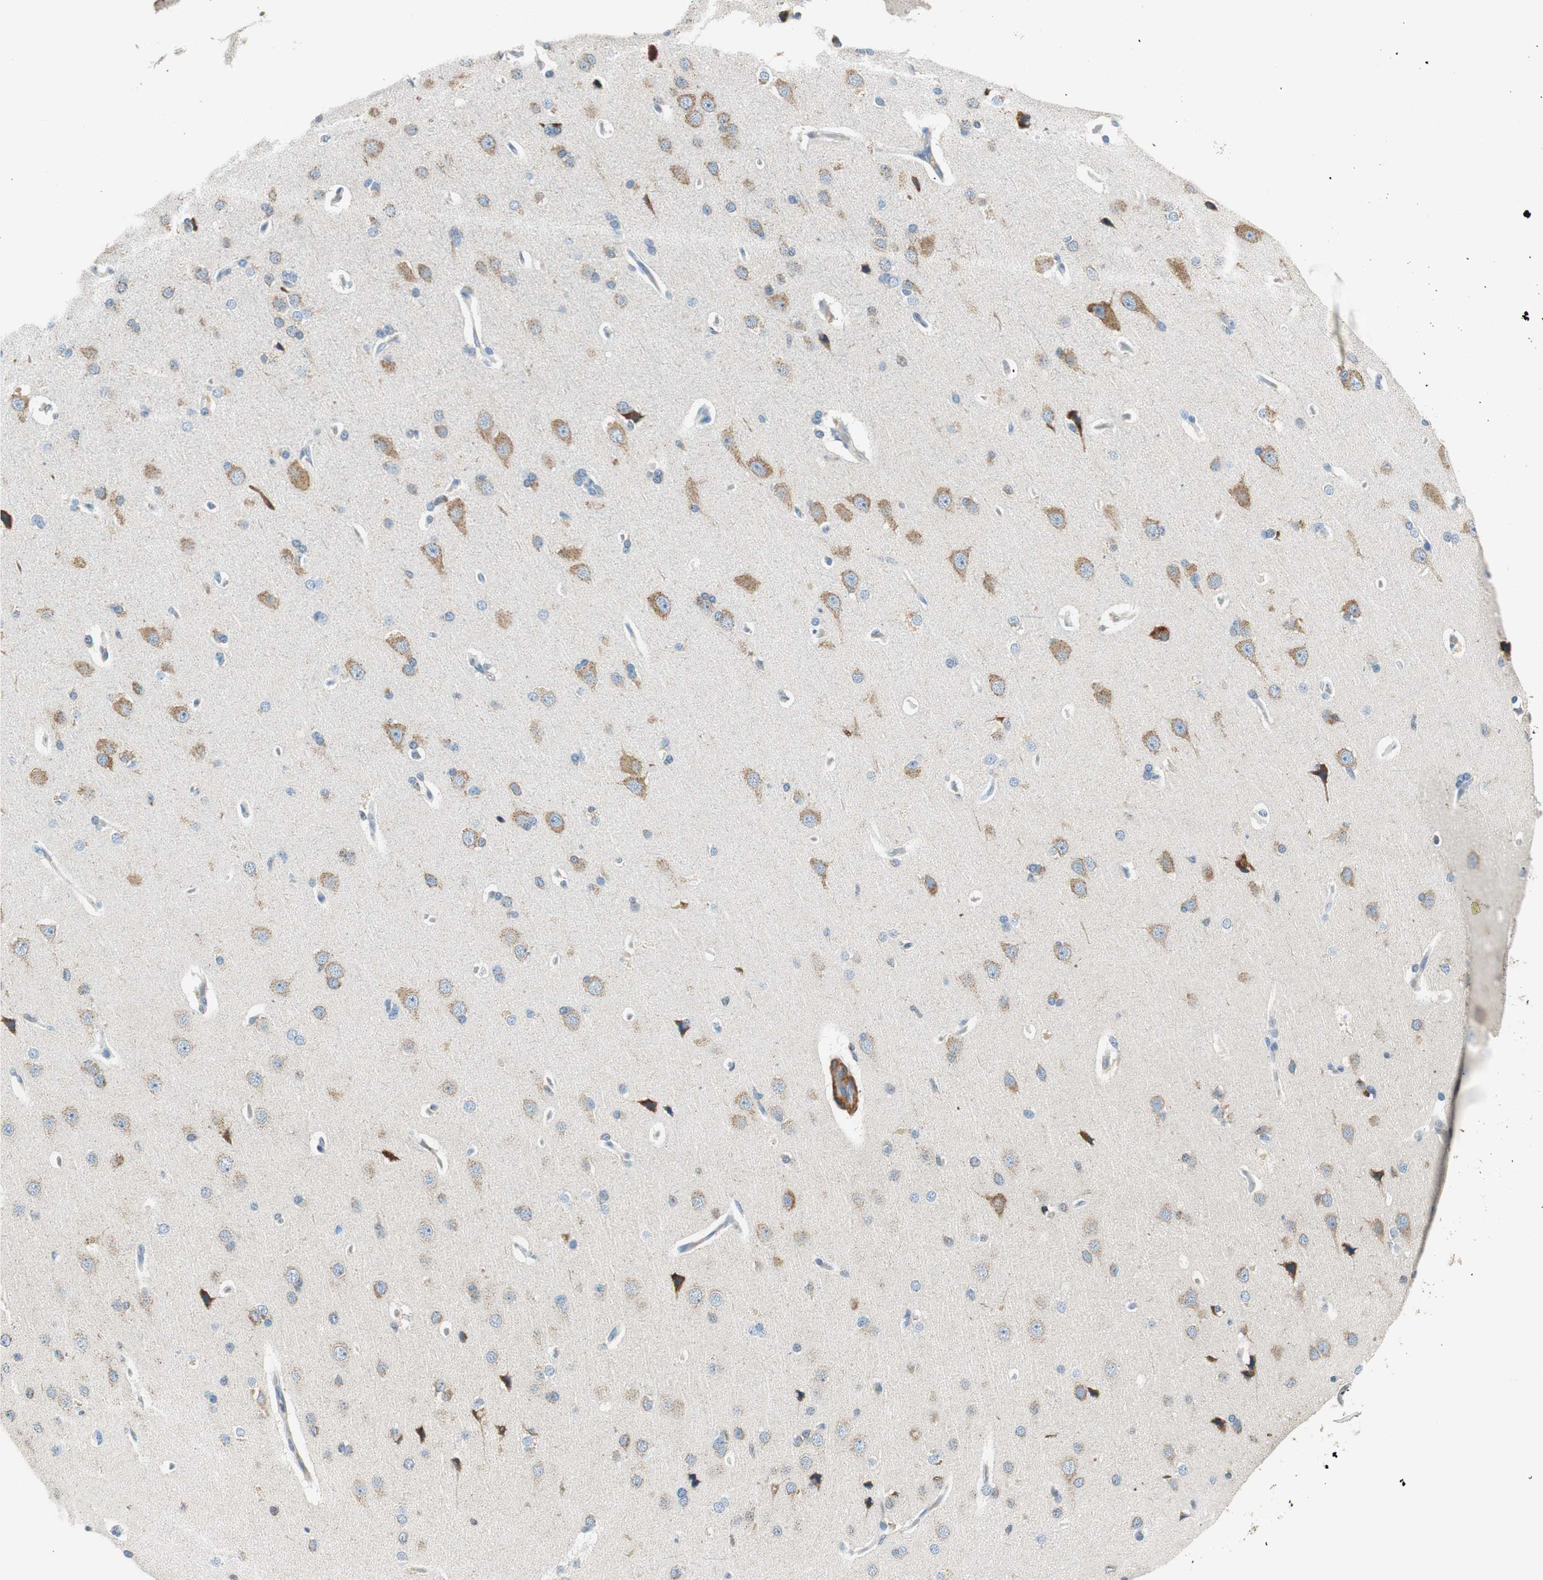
{"staining": {"intensity": "negative", "quantity": "none", "location": "none"}, "tissue": "cerebral cortex", "cell_type": "Endothelial cells", "image_type": "normal", "snomed": [{"axis": "morphology", "description": "Normal tissue, NOS"}, {"axis": "topography", "description": "Cerebral cortex"}], "caption": "Human cerebral cortex stained for a protein using IHC demonstrates no positivity in endothelial cells.", "gene": "RORB", "patient": {"sex": "male", "age": 62}}